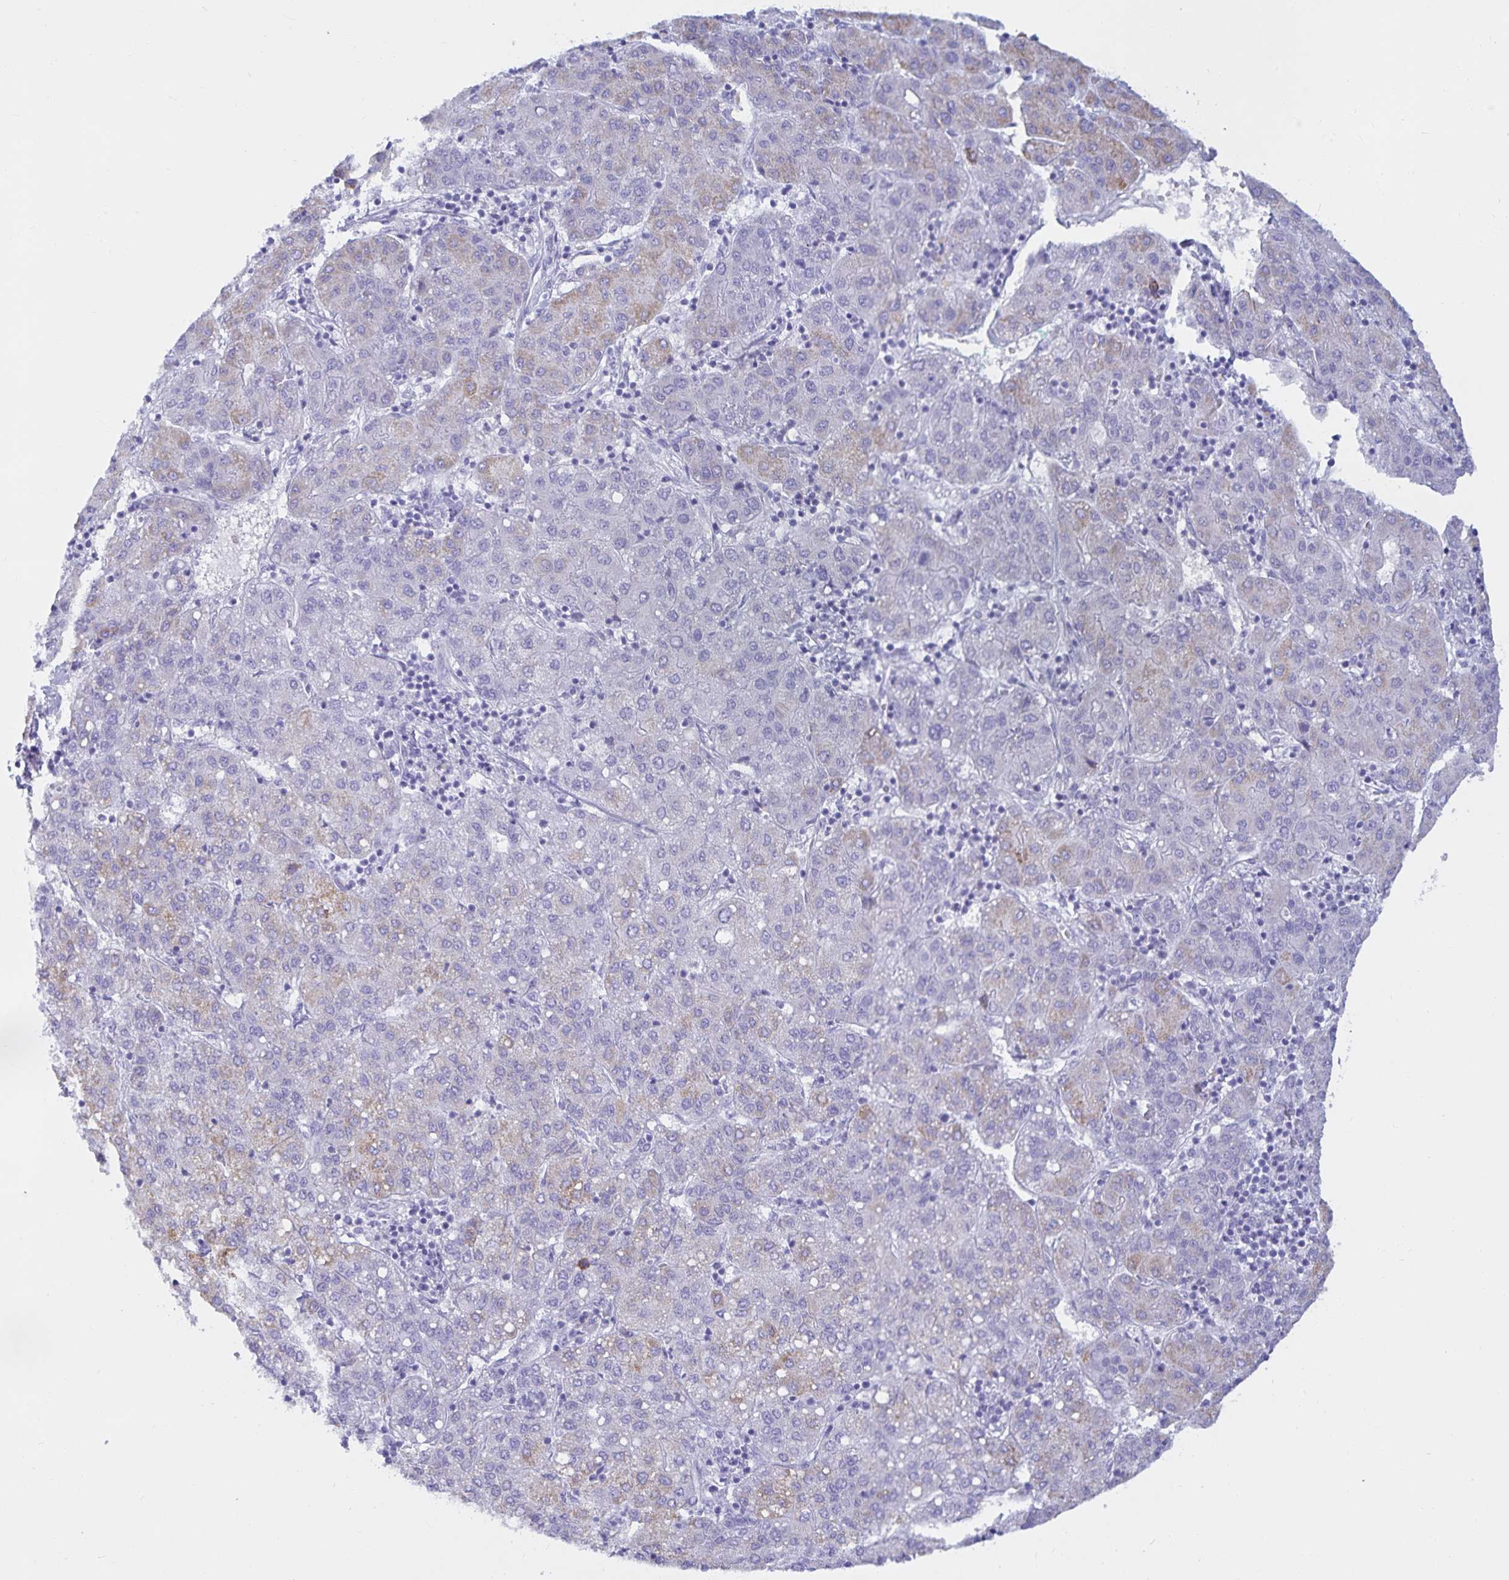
{"staining": {"intensity": "weak", "quantity": "<25%", "location": "cytoplasmic/membranous"}, "tissue": "liver cancer", "cell_type": "Tumor cells", "image_type": "cancer", "snomed": [{"axis": "morphology", "description": "Carcinoma, Hepatocellular, NOS"}, {"axis": "topography", "description": "Liver"}], "caption": "Micrograph shows no protein positivity in tumor cells of liver cancer (hepatocellular carcinoma) tissue. (DAB (3,3'-diaminobenzidine) IHC visualized using brightfield microscopy, high magnification).", "gene": "MON2", "patient": {"sex": "male", "age": 65}}